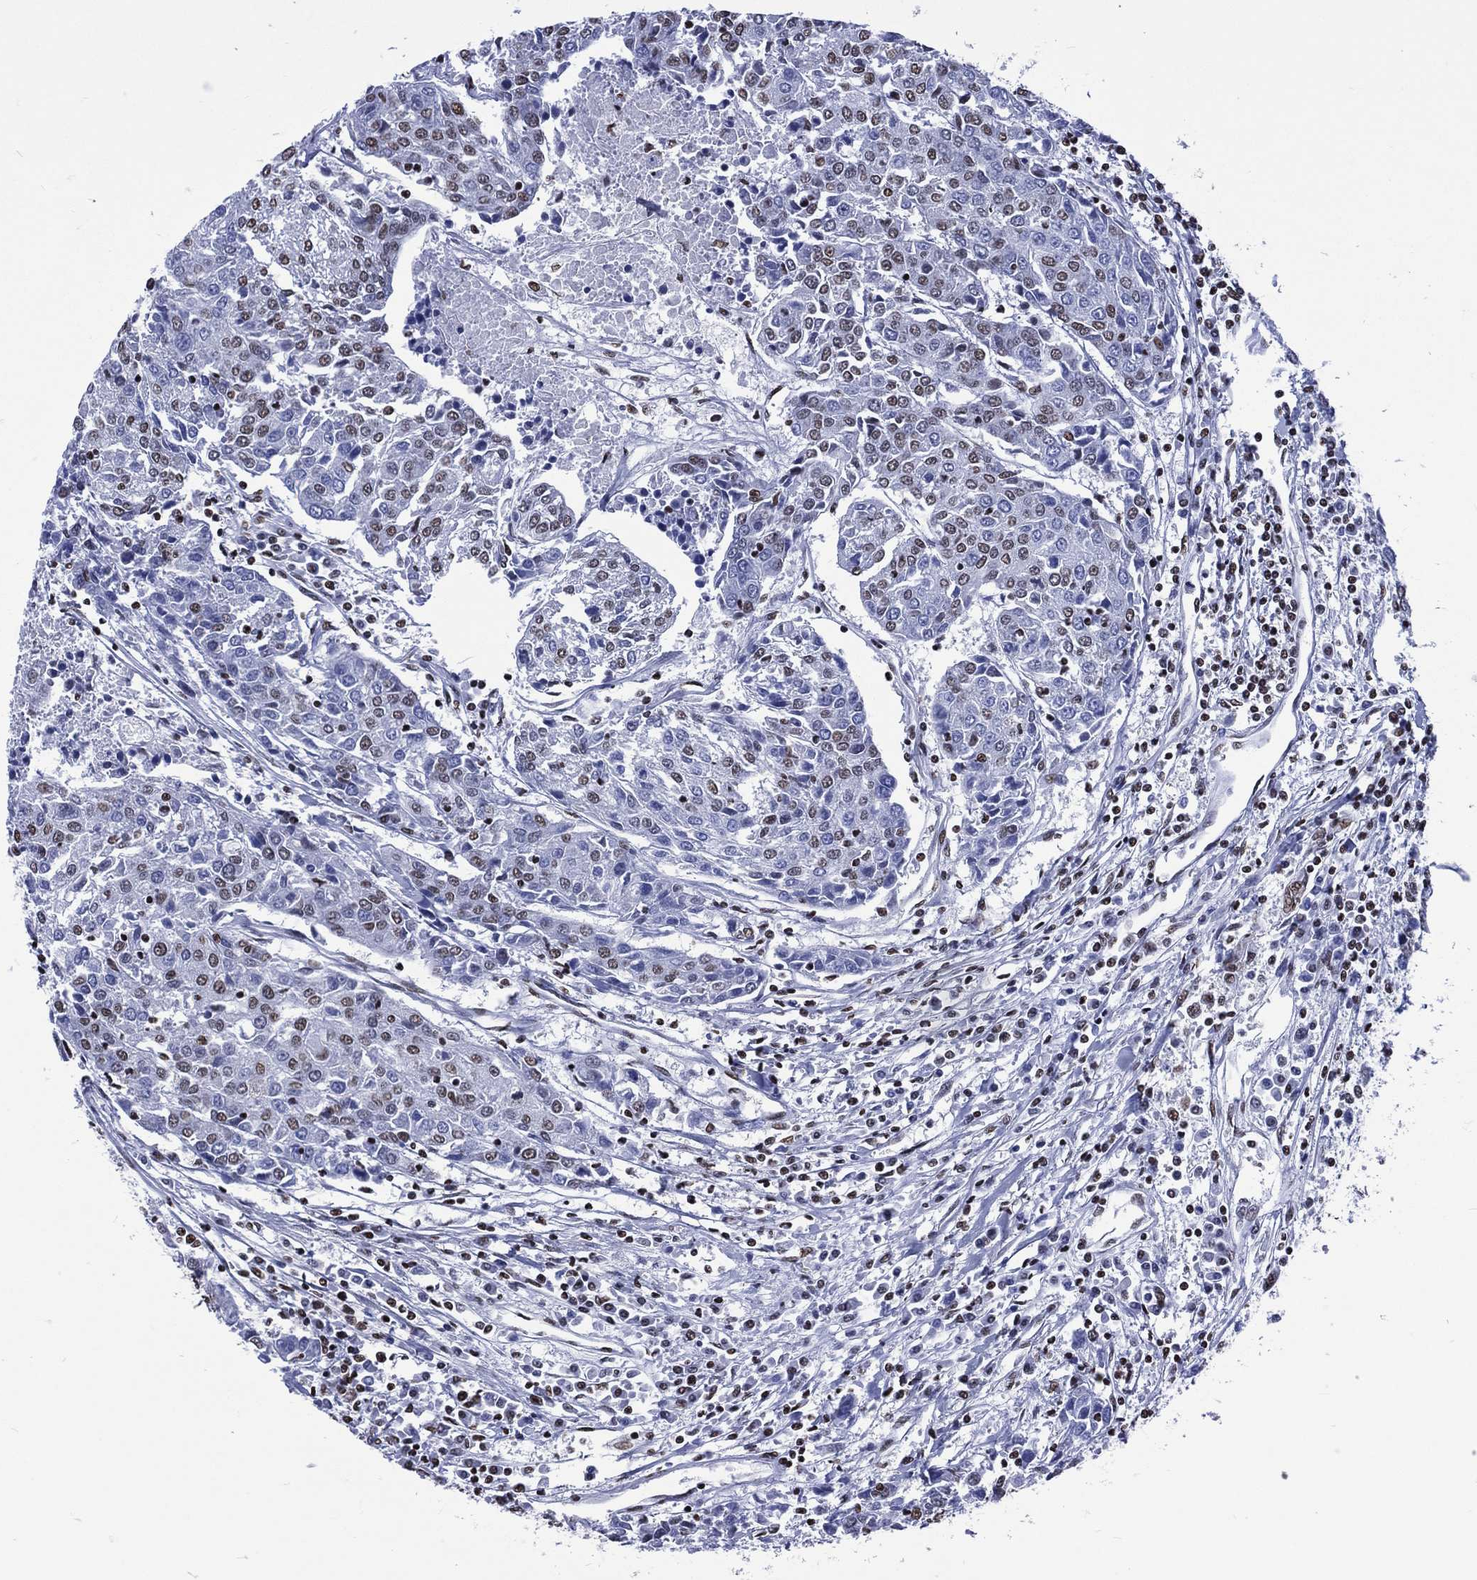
{"staining": {"intensity": "moderate", "quantity": "25%-75%", "location": "nuclear"}, "tissue": "urothelial cancer", "cell_type": "Tumor cells", "image_type": "cancer", "snomed": [{"axis": "morphology", "description": "Urothelial carcinoma, High grade"}, {"axis": "topography", "description": "Urinary bladder"}], "caption": "Protein expression analysis of urothelial cancer shows moderate nuclear staining in approximately 25%-75% of tumor cells.", "gene": "RETREG2", "patient": {"sex": "female", "age": 85}}